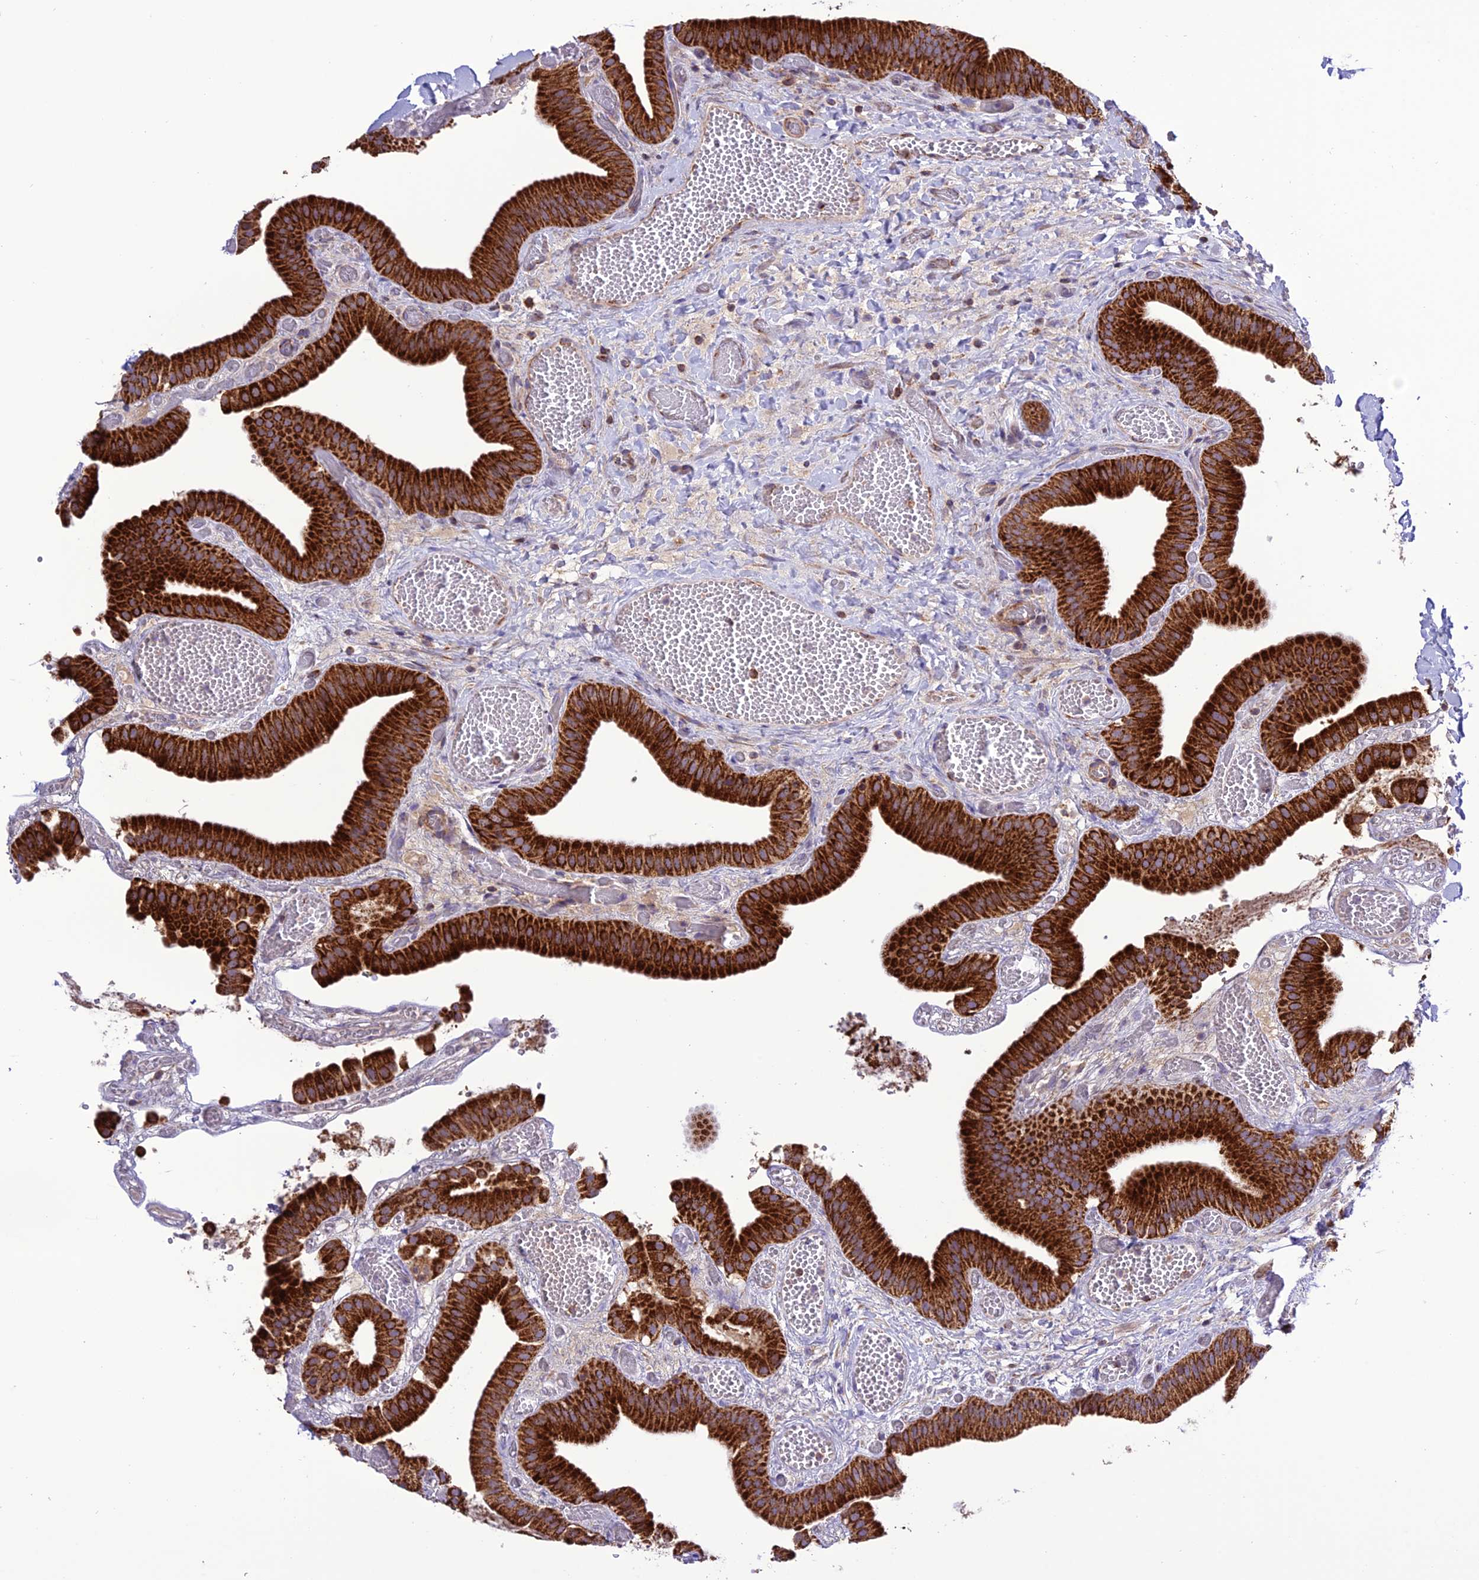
{"staining": {"intensity": "strong", "quantity": ">75%", "location": "cytoplasmic/membranous"}, "tissue": "gallbladder", "cell_type": "Glandular cells", "image_type": "normal", "snomed": [{"axis": "morphology", "description": "Normal tissue, NOS"}, {"axis": "topography", "description": "Gallbladder"}], "caption": "Glandular cells display high levels of strong cytoplasmic/membranous positivity in about >75% of cells in unremarkable human gallbladder.", "gene": "MRPS9", "patient": {"sex": "female", "age": 64}}